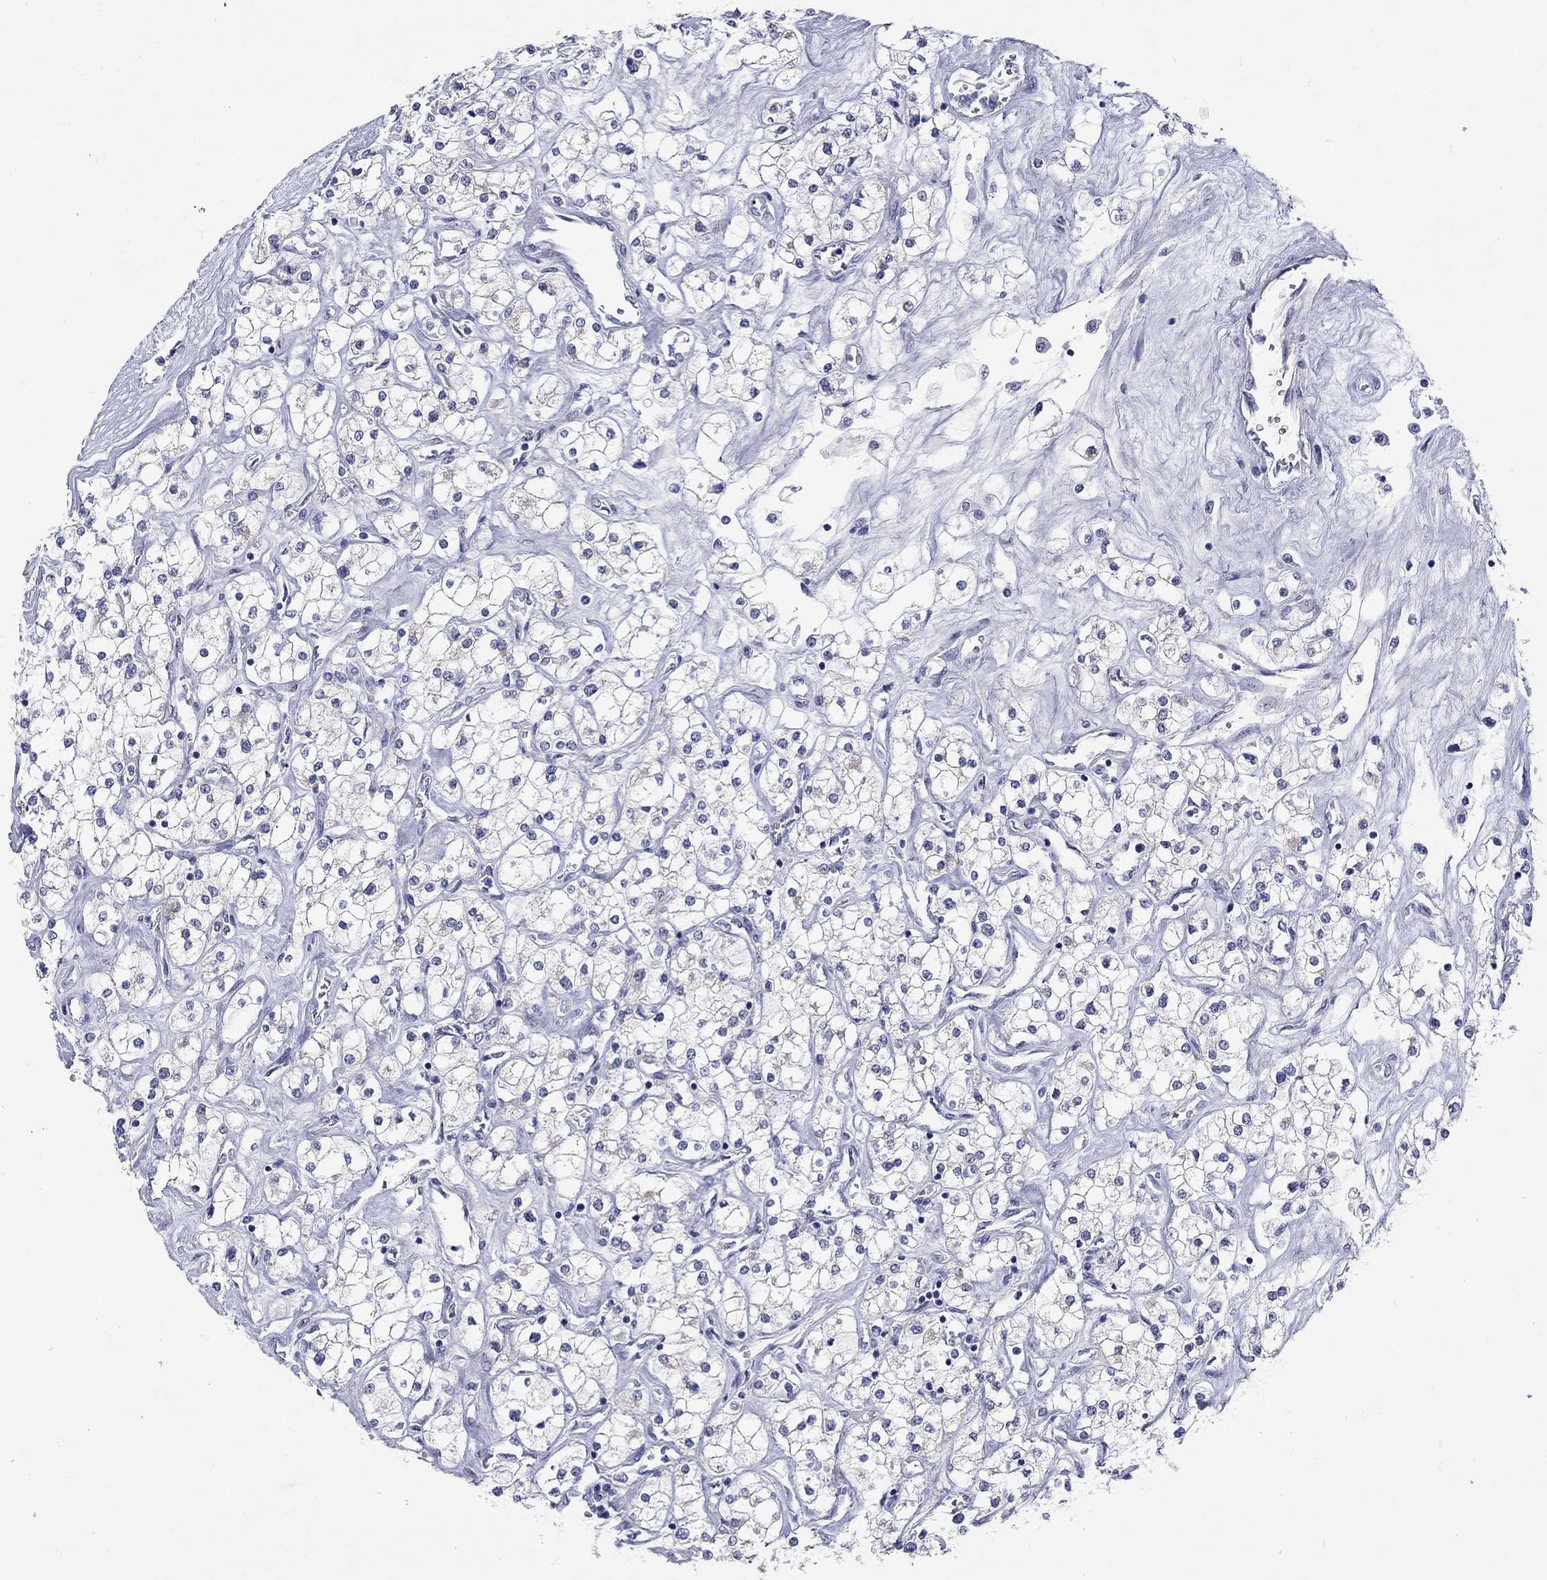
{"staining": {"intensity": "negative", "quantity": "none", "location": "none"}, "tissue": "renal cancer", "cell_type": "Tumor cells", "image_type": "cancer", "snomed": [{"axis": "morphology", "description": "Adenocarcinoma, NOS"}, {"axis": "topography", "description": "Kidney"}], "caption": "Immunohistochemistry (IHC) micrograph of neoplastic tissue: renal cancer (adenocarcinoma) stained with DAB (3,3'-diaminobenzidine) reveals no significant protein positivity in tumor cells.", "gene": "CERS1", "patient": {"sex": "male", "age": 80}}